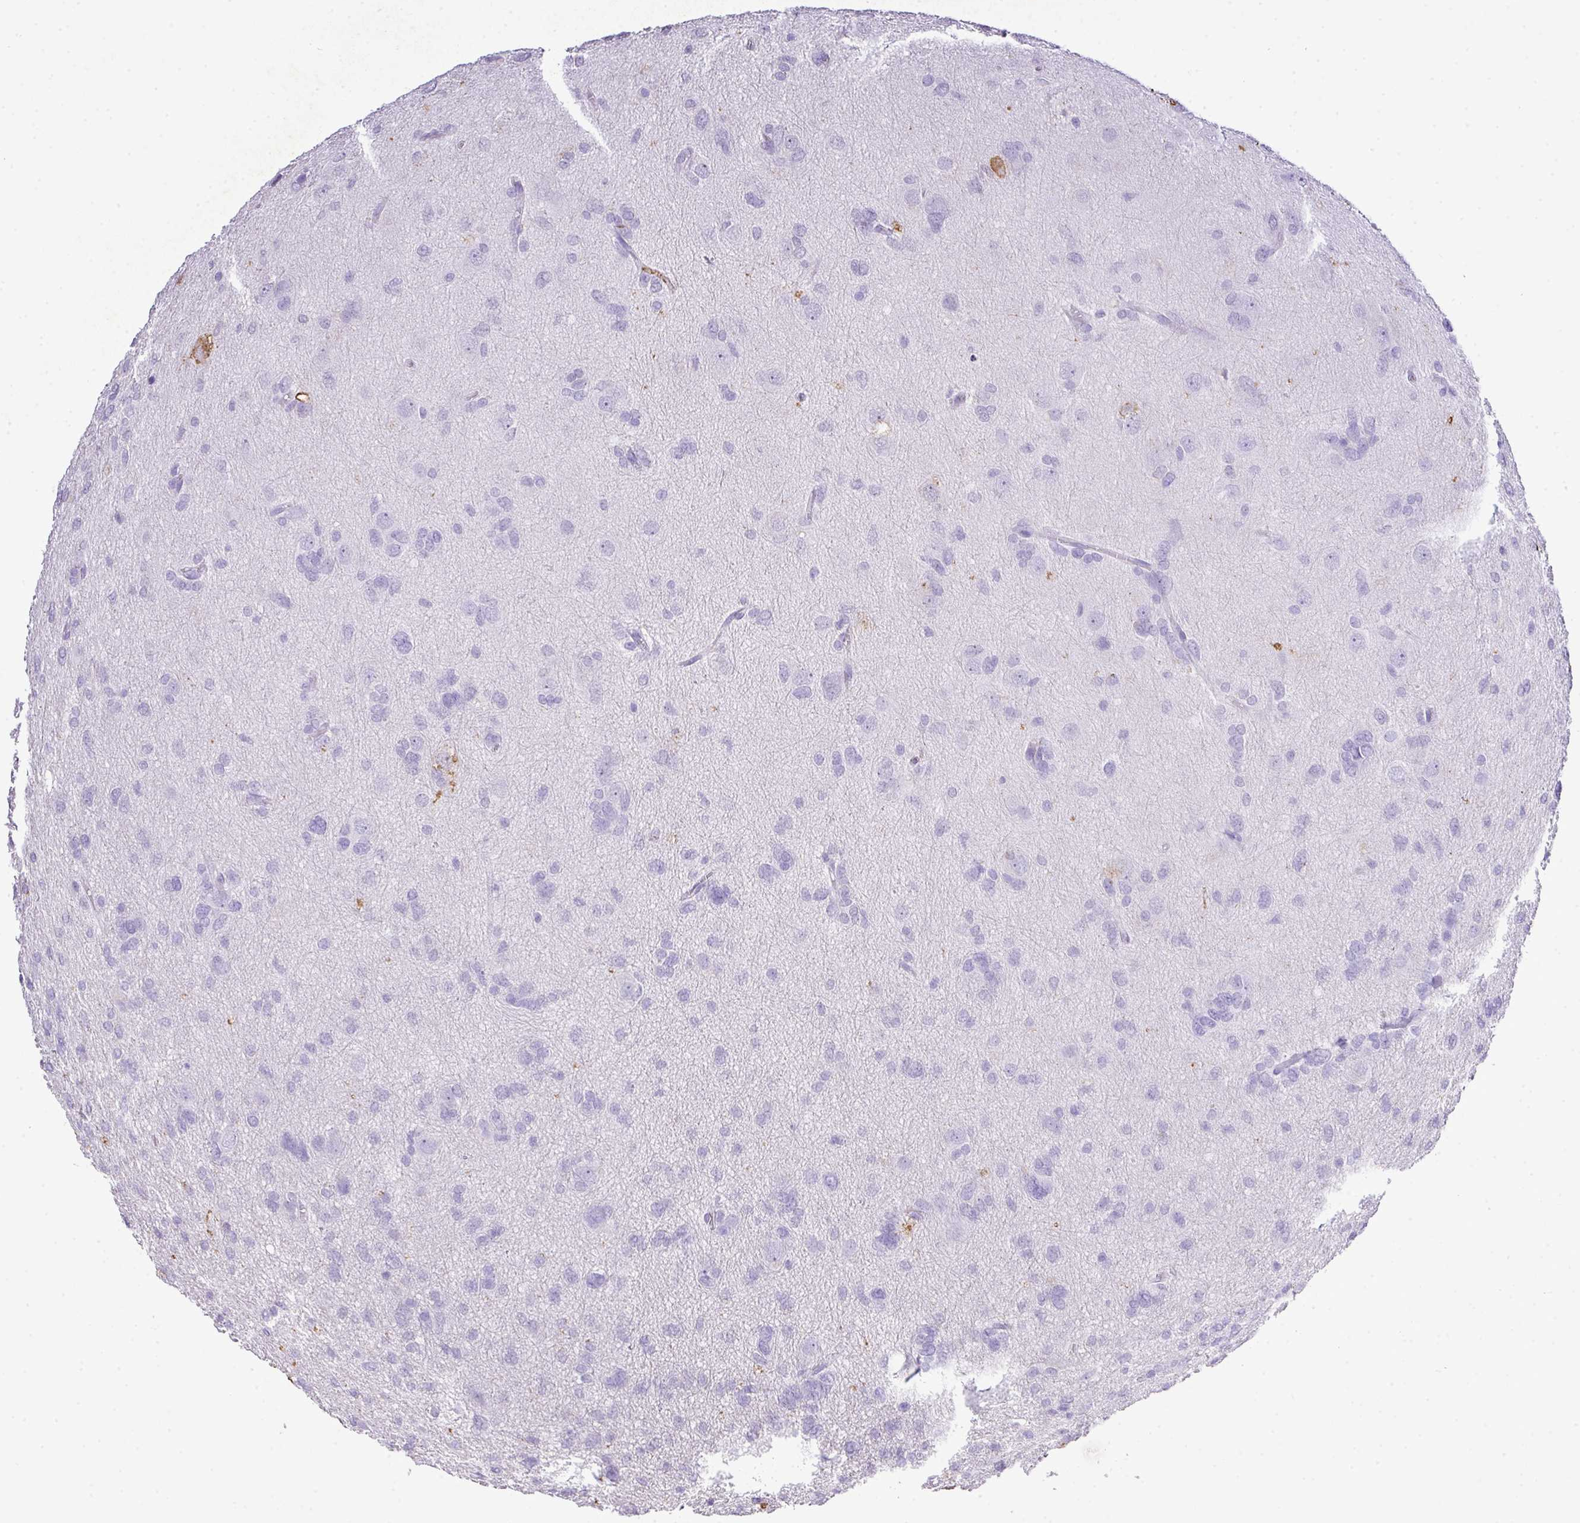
{"staining": {"intensity": "negative", "quantity": "none", "location": "none"}, "tissue": "glioma", "cell_type": "Tumor cells", "image_type": "cancer", "snomed": [{"axis": "morphology", "description": "Glioma, malignant, High grade"}, {"axis": "topography", "description": "Brain"}], "caption": "Glioma was stained to show a protein in brown. There is no significant staining in tumor cells.", "gene": "KCNJ11", "patient": {"sex": "female", "age": 59}}